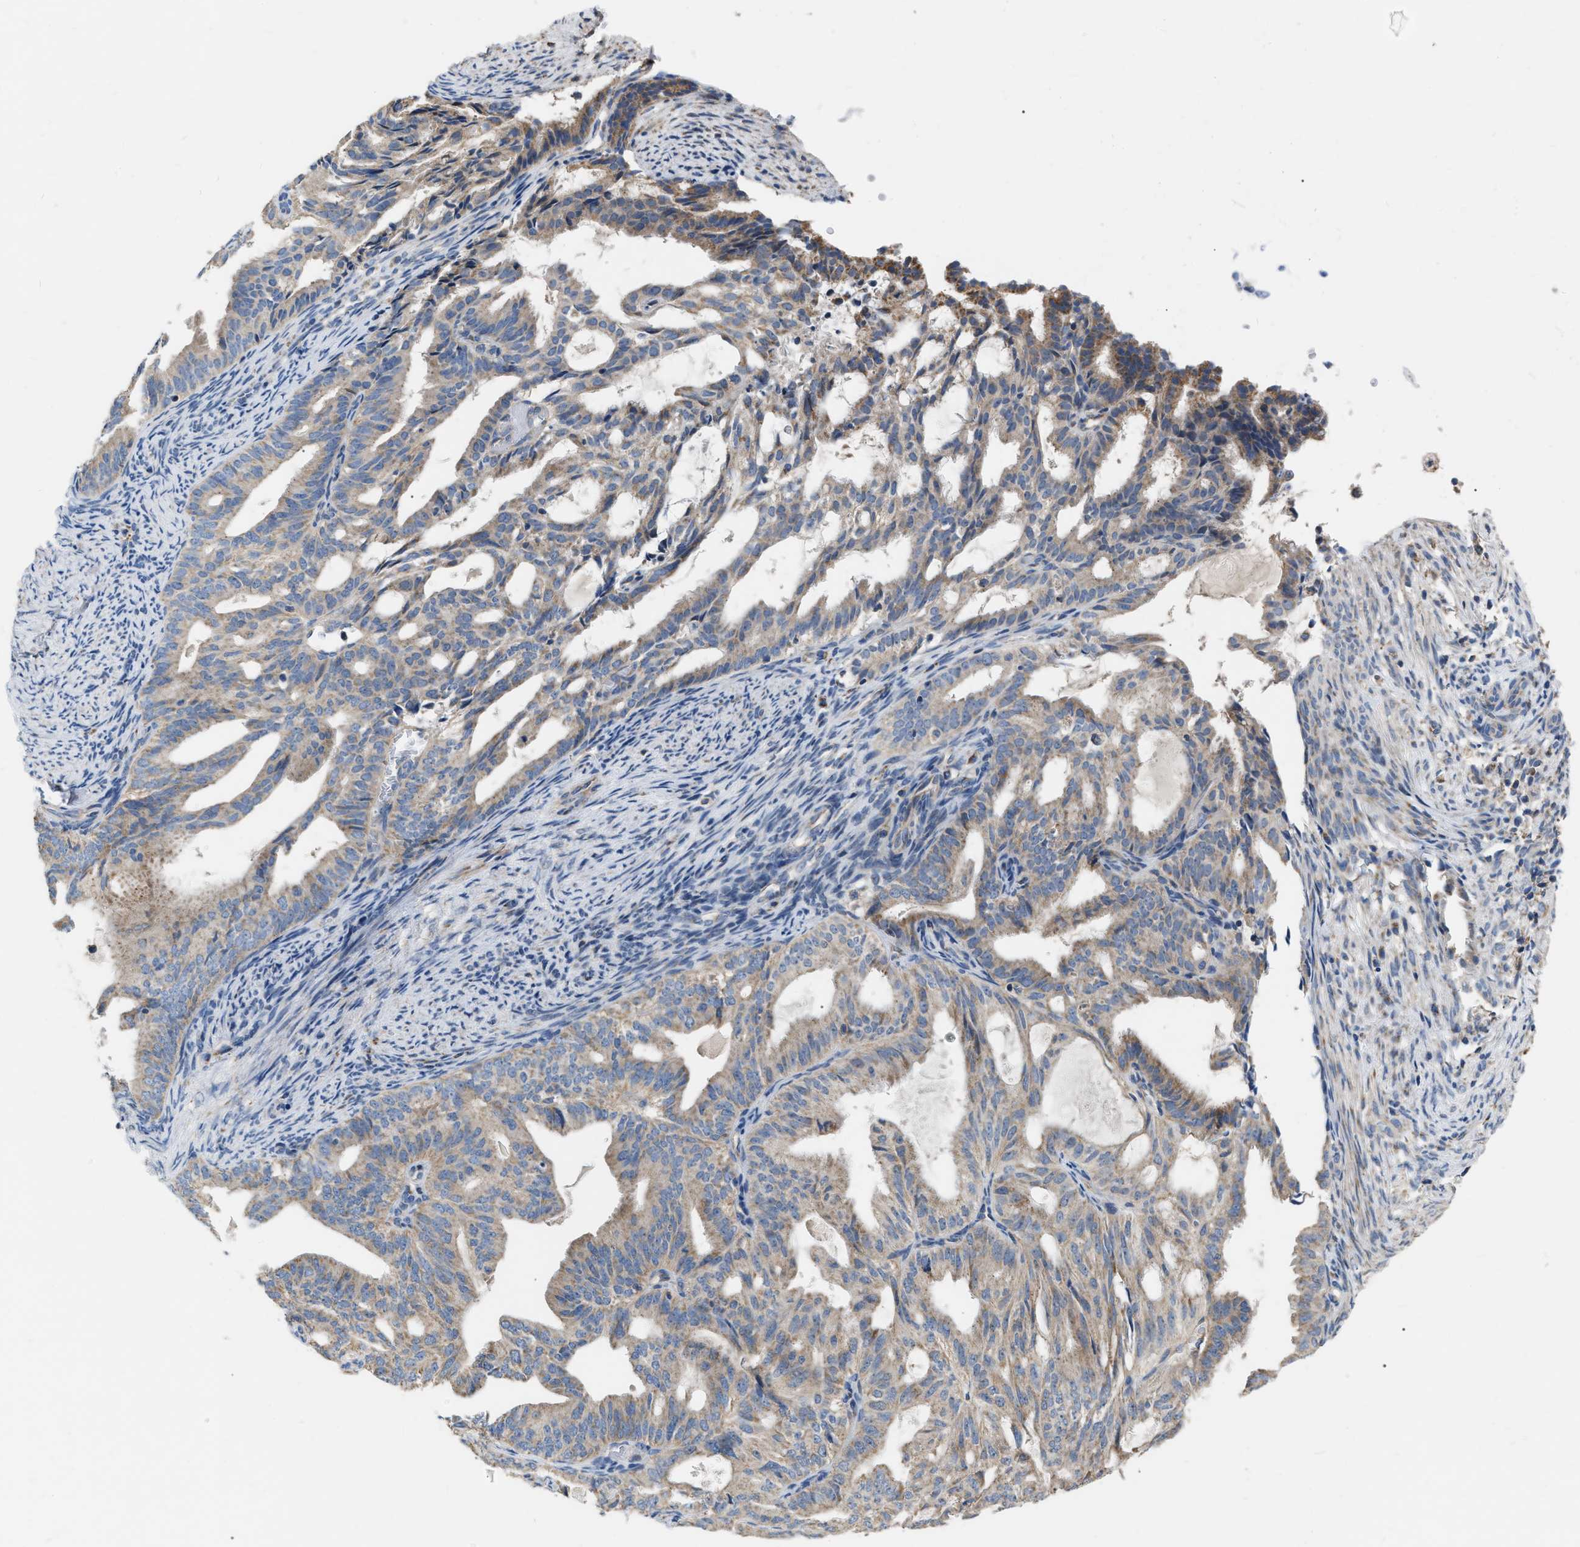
{"staining": {"intensity": "weak", "quantity": ">75%", "location": "cytoplasmic/membranous"}, "tissue": "endometrial cancer", "cell_type": "Tumor cells", "image_type": "cancer", "snomed": [{"axis": "morphology", "description": "Adenocarcinoma, NOS"}, {"axis": "topography", "description": "Endometrium"}], "caption": "Tumor cells display weak cytoplasmic/membranous positivity in approximately >75% of cells in adenocarcinoma (endometrial).", "gene": "DDX56", "patient": {"sex": "female", "age": 58}}